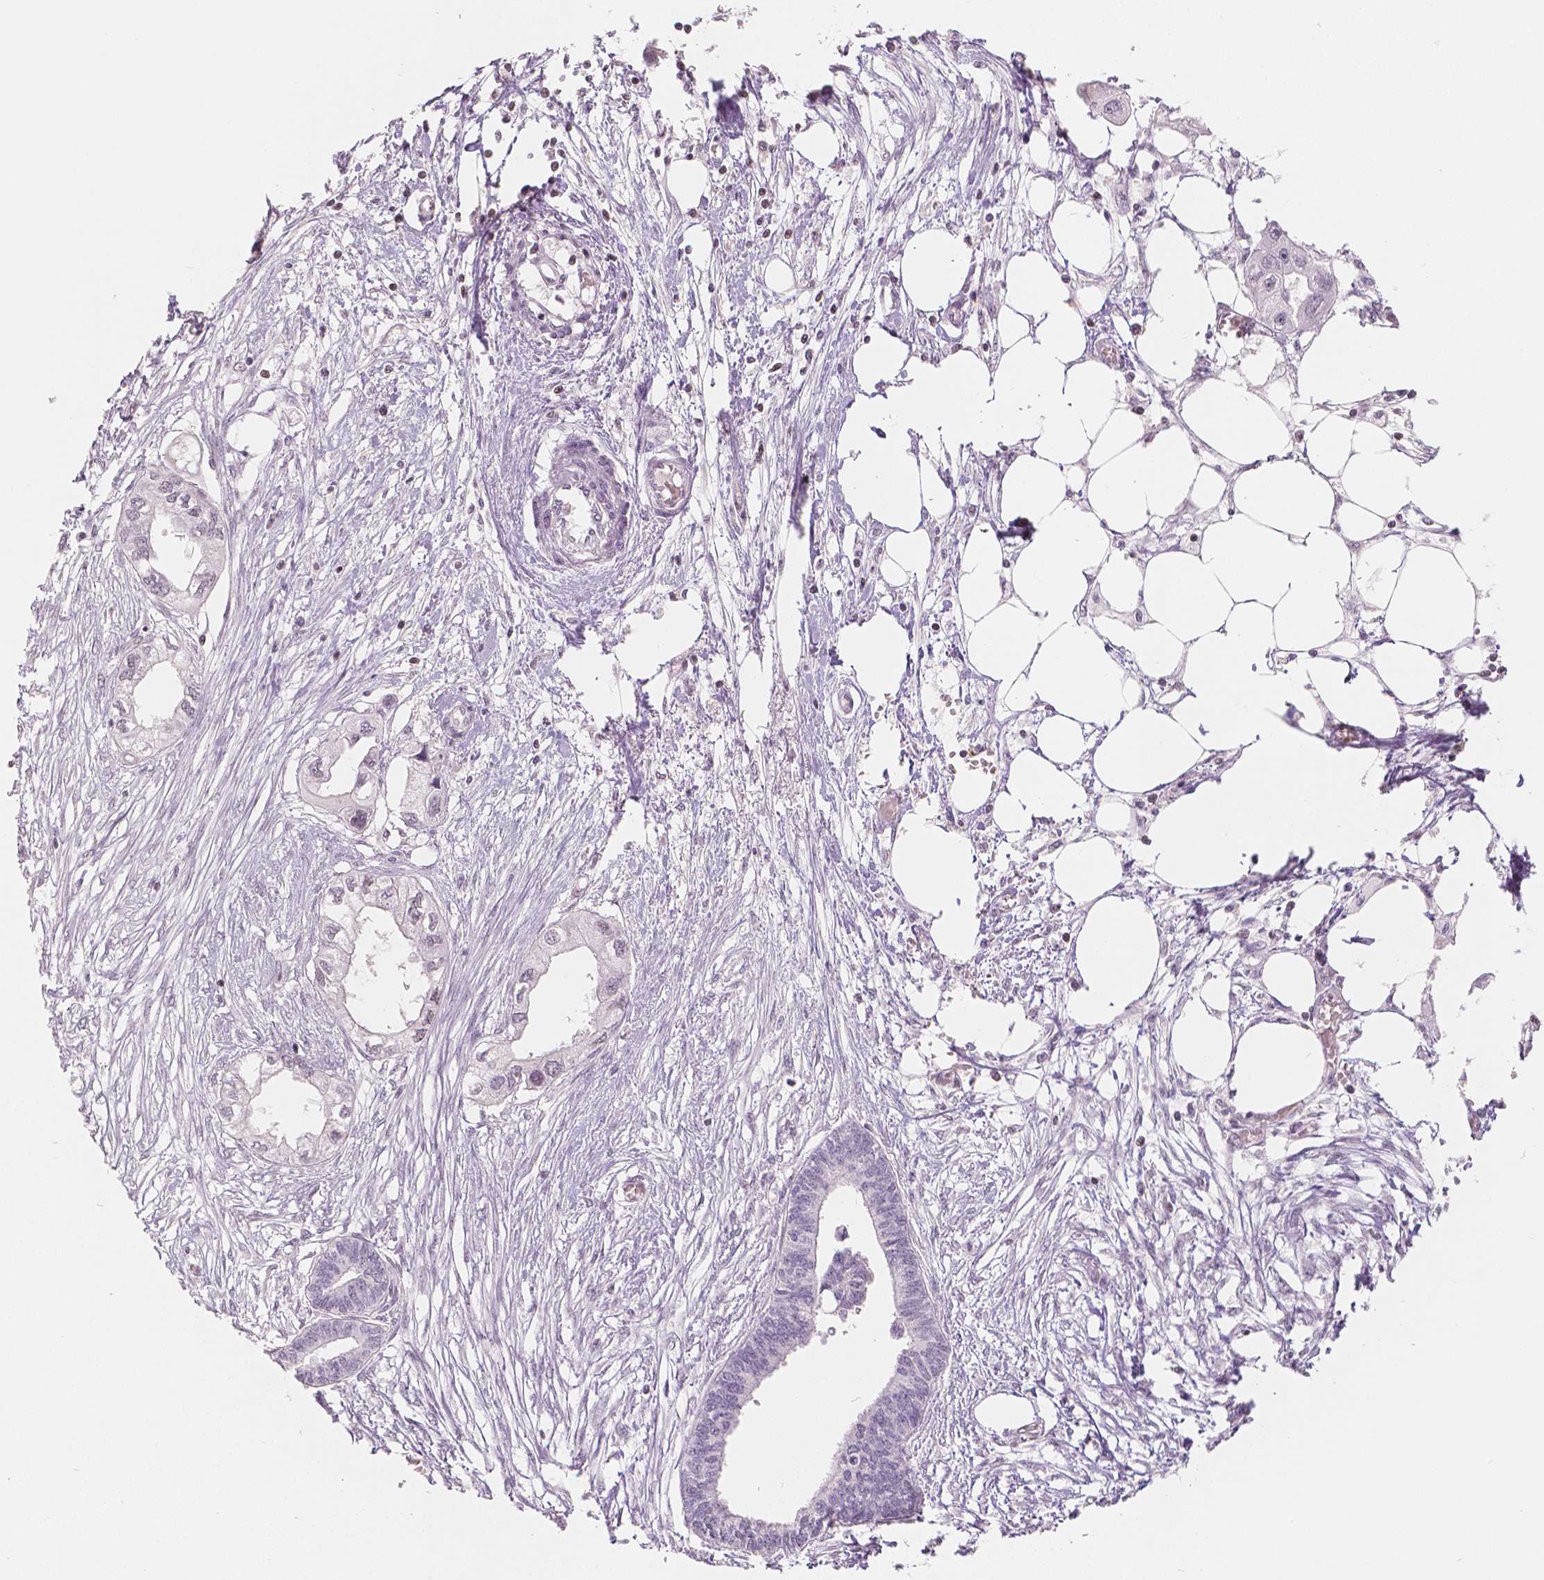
{"staining": {"intensity": "weak", "quantity": "<25%", "location": "nuclear"}, "tissue": "endometrial cancer", "cell_type": "Tumor cells", "image_type": "cancer", "snomed": [{"axis": "morphology", "description": "Adenocarcinoma, NOS"}, {"axis": "morphology", "description": "Adenocarcinoma, metastatic, NOS"}, {"axis": "topography", "description": "Adipose tissue"}, {"axis": "topography", "description": "Endometrium"}], "caption": "A micrograph of human endometrial adenocarcinoma is negative for staining in tumor cells.", "gene": "HDAC1", "patient": {"sex": "female", "age": 67}}